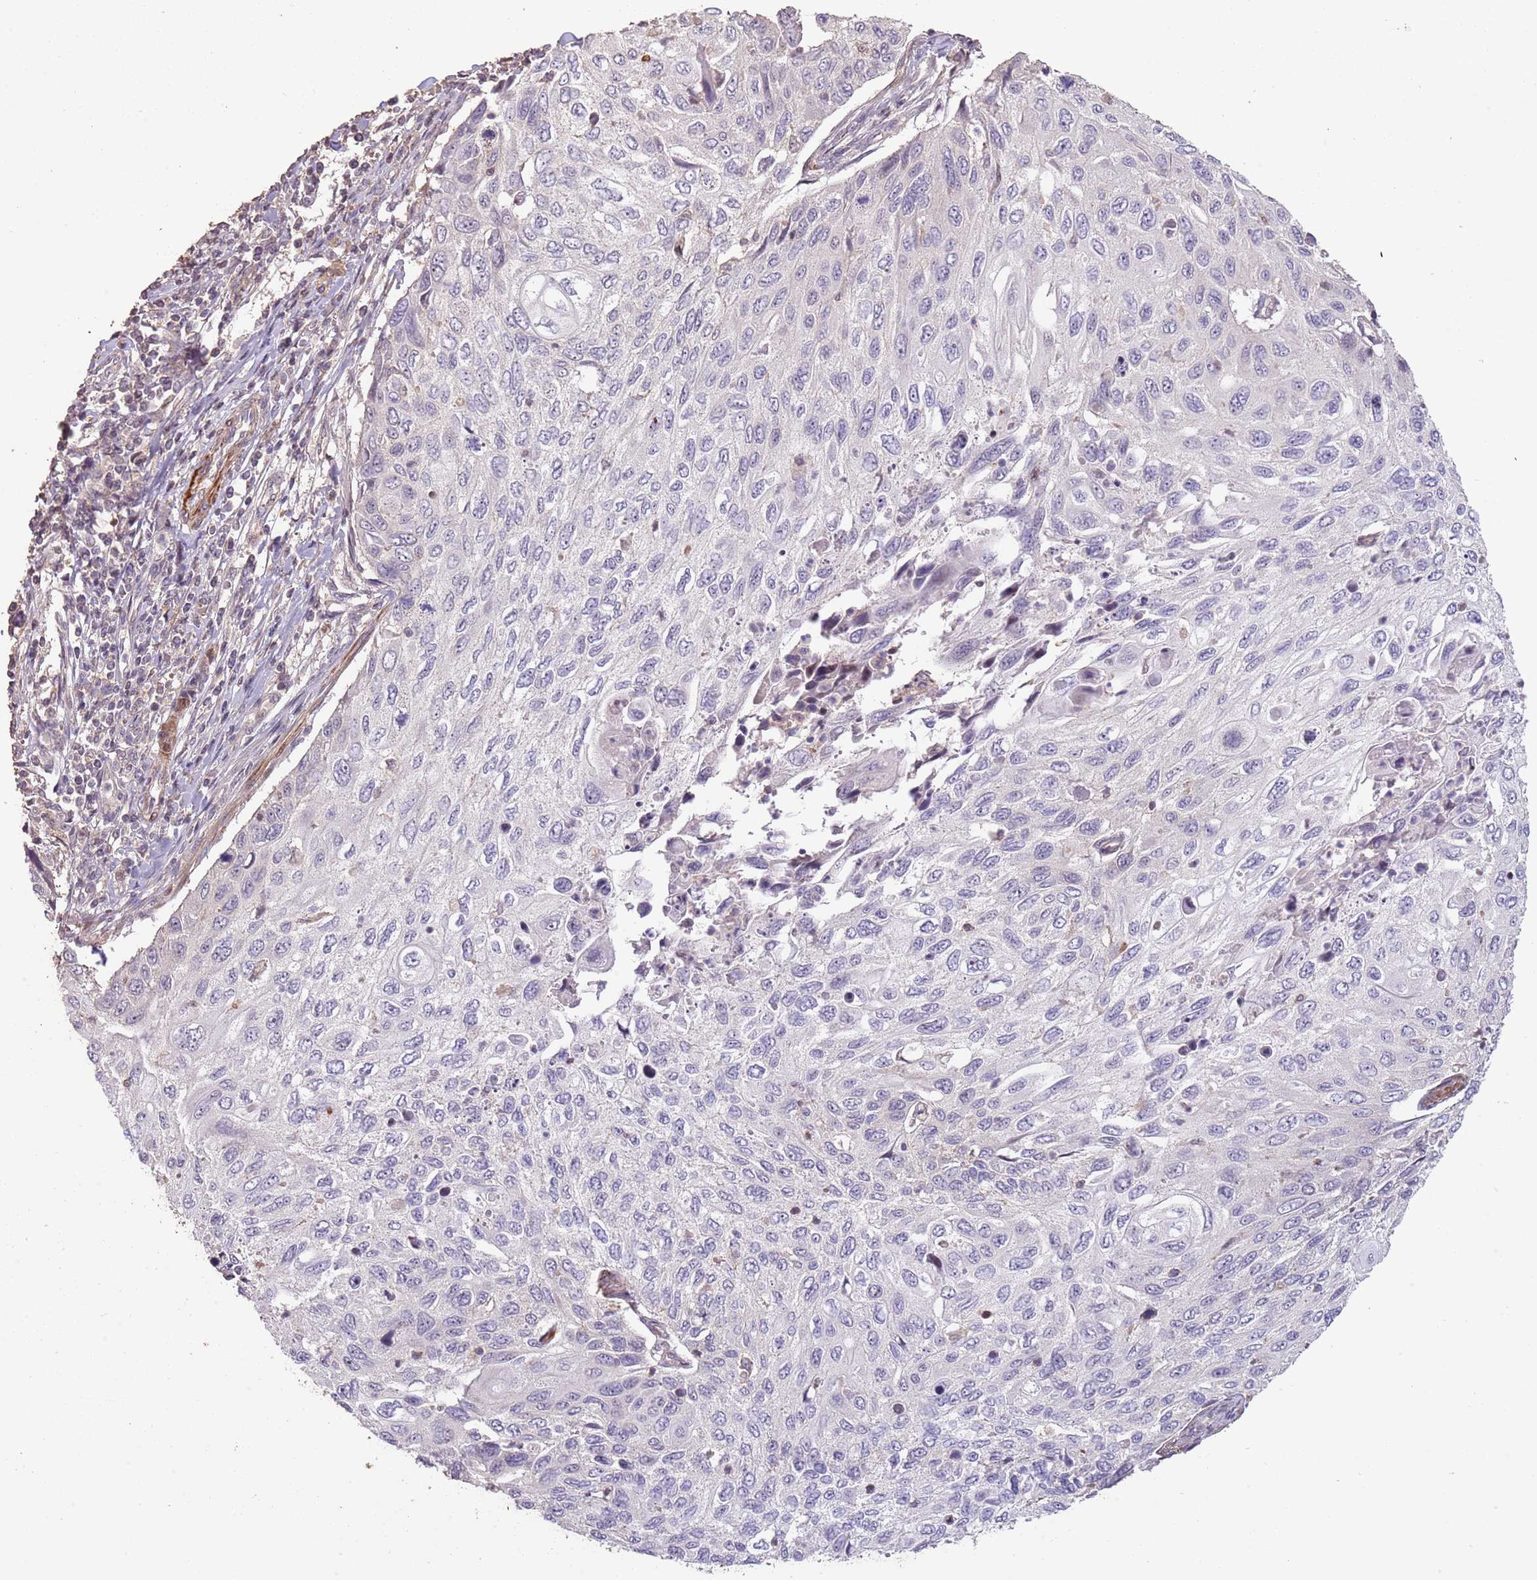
{"staining": {"intensity": "negative", "quantity": "none", "location": "none"}, "tissue": "cervical cancer", "cell_type": "Tumor cells", "image_type": "cancer", "snomed": [{"axis": "morphology", "description": "Squamous cell carcinoma, NOS"}, {"axis": "topography", "description": "Cervix"}], "caption": "High power microscopy histopathology image of an IHC photomicrograph of cervical cancer (squamous cell carcinoma), revealing no significant positivity in tumor cells.", "gene": "ADTRP", "patient": {"sex": "female", "age": 70}}